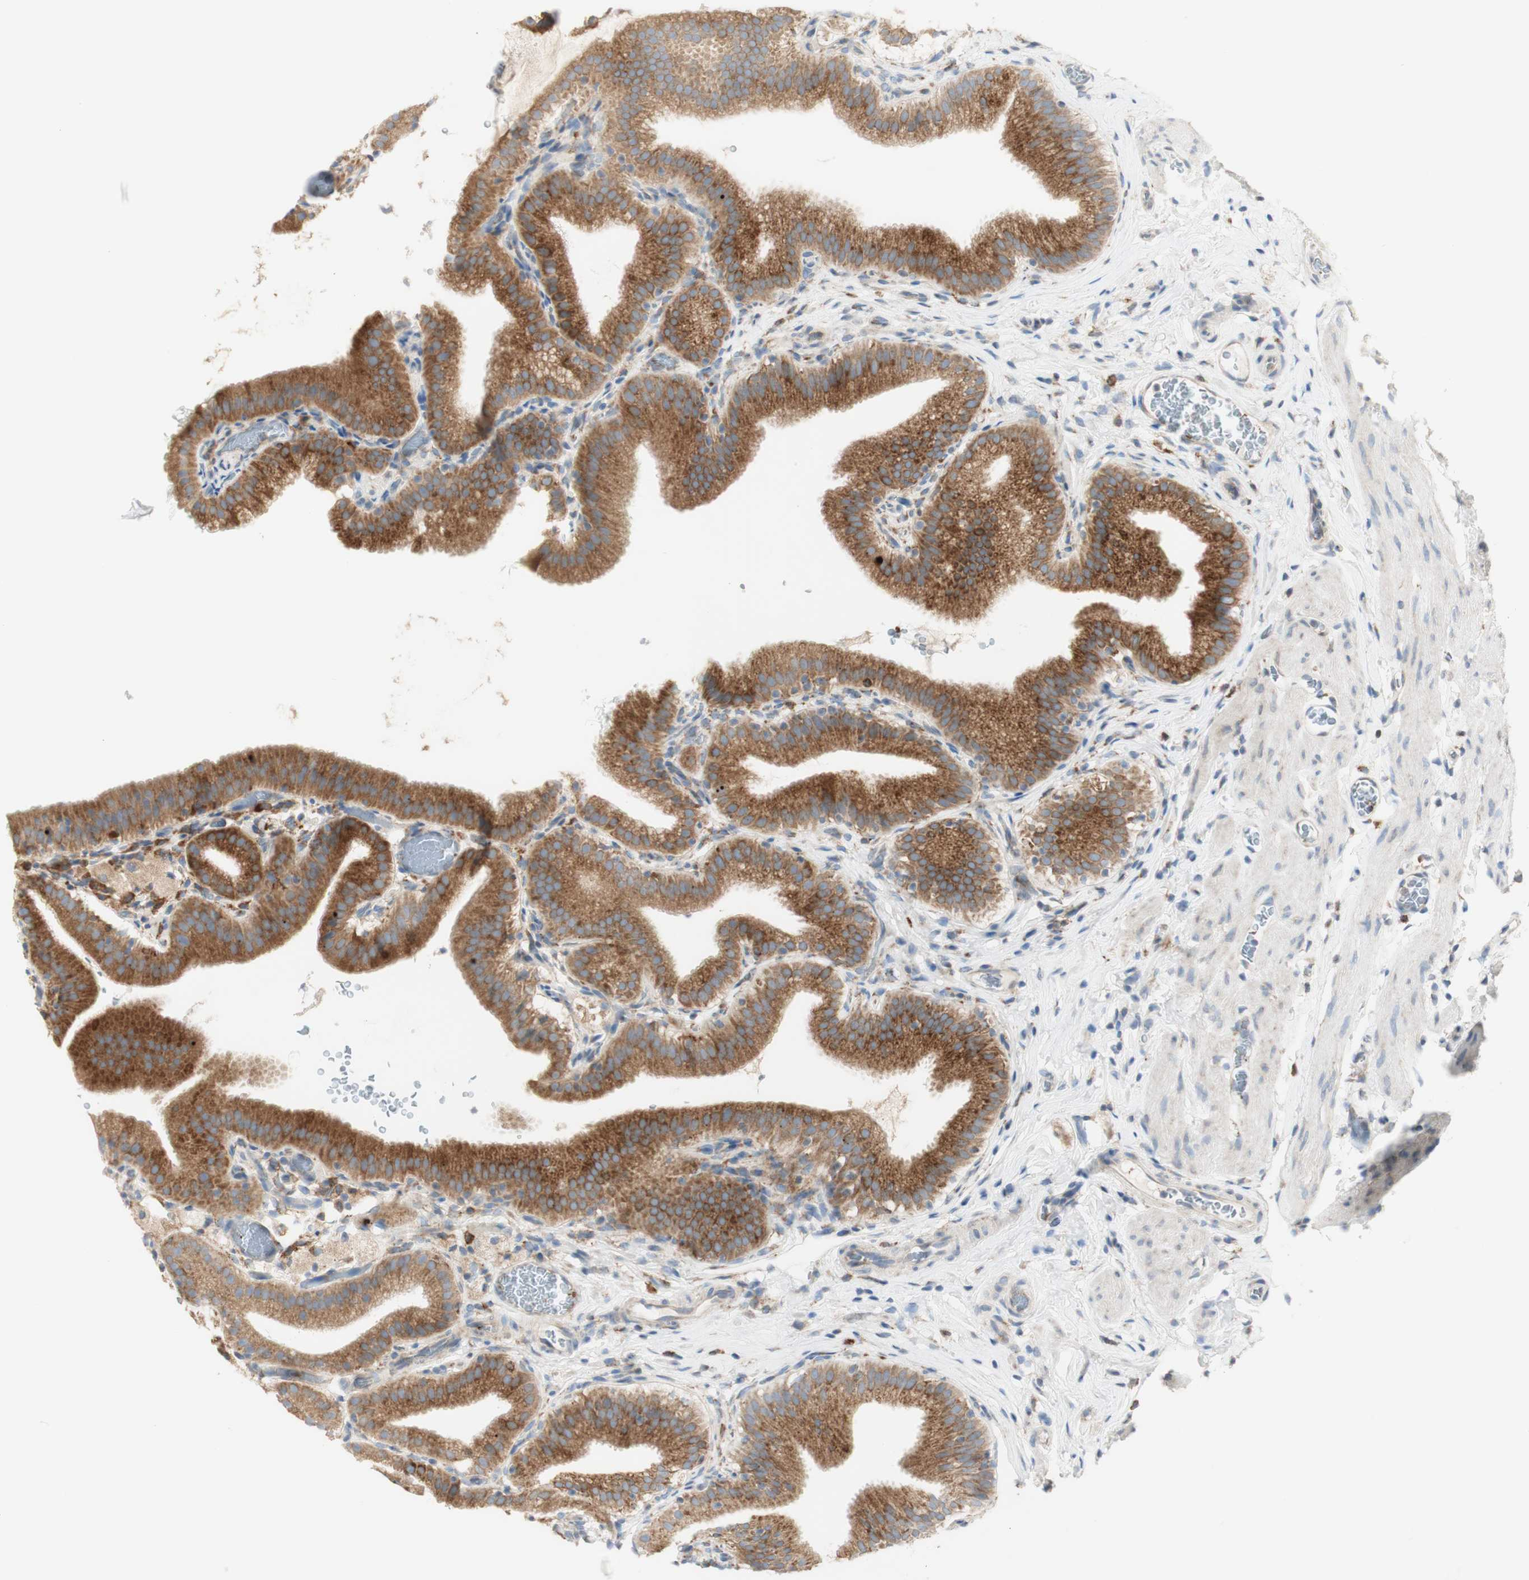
{"staining": {"intensity": "moderate", "quantity": ">75%", "location": "cytoplasmic/membranous"}, "tissue": "gallbladder", "cell_type": "Glandular cells", "image_type": "normal", "snomed": [{"axis": "morphology", "description": "Normal tissue, NOS"}, {"axis": "topography", "description": "Gallbladder"}], "caption": "This histopathology image exhibits immunohistochemistry (IHC) staining of benign gallbladder, with medium moderate cytoplasmic/membranous positivity in approximately >75% of glandular cells.", "gene": "MANF", "patient": {"sex": "male", "age": 54}}